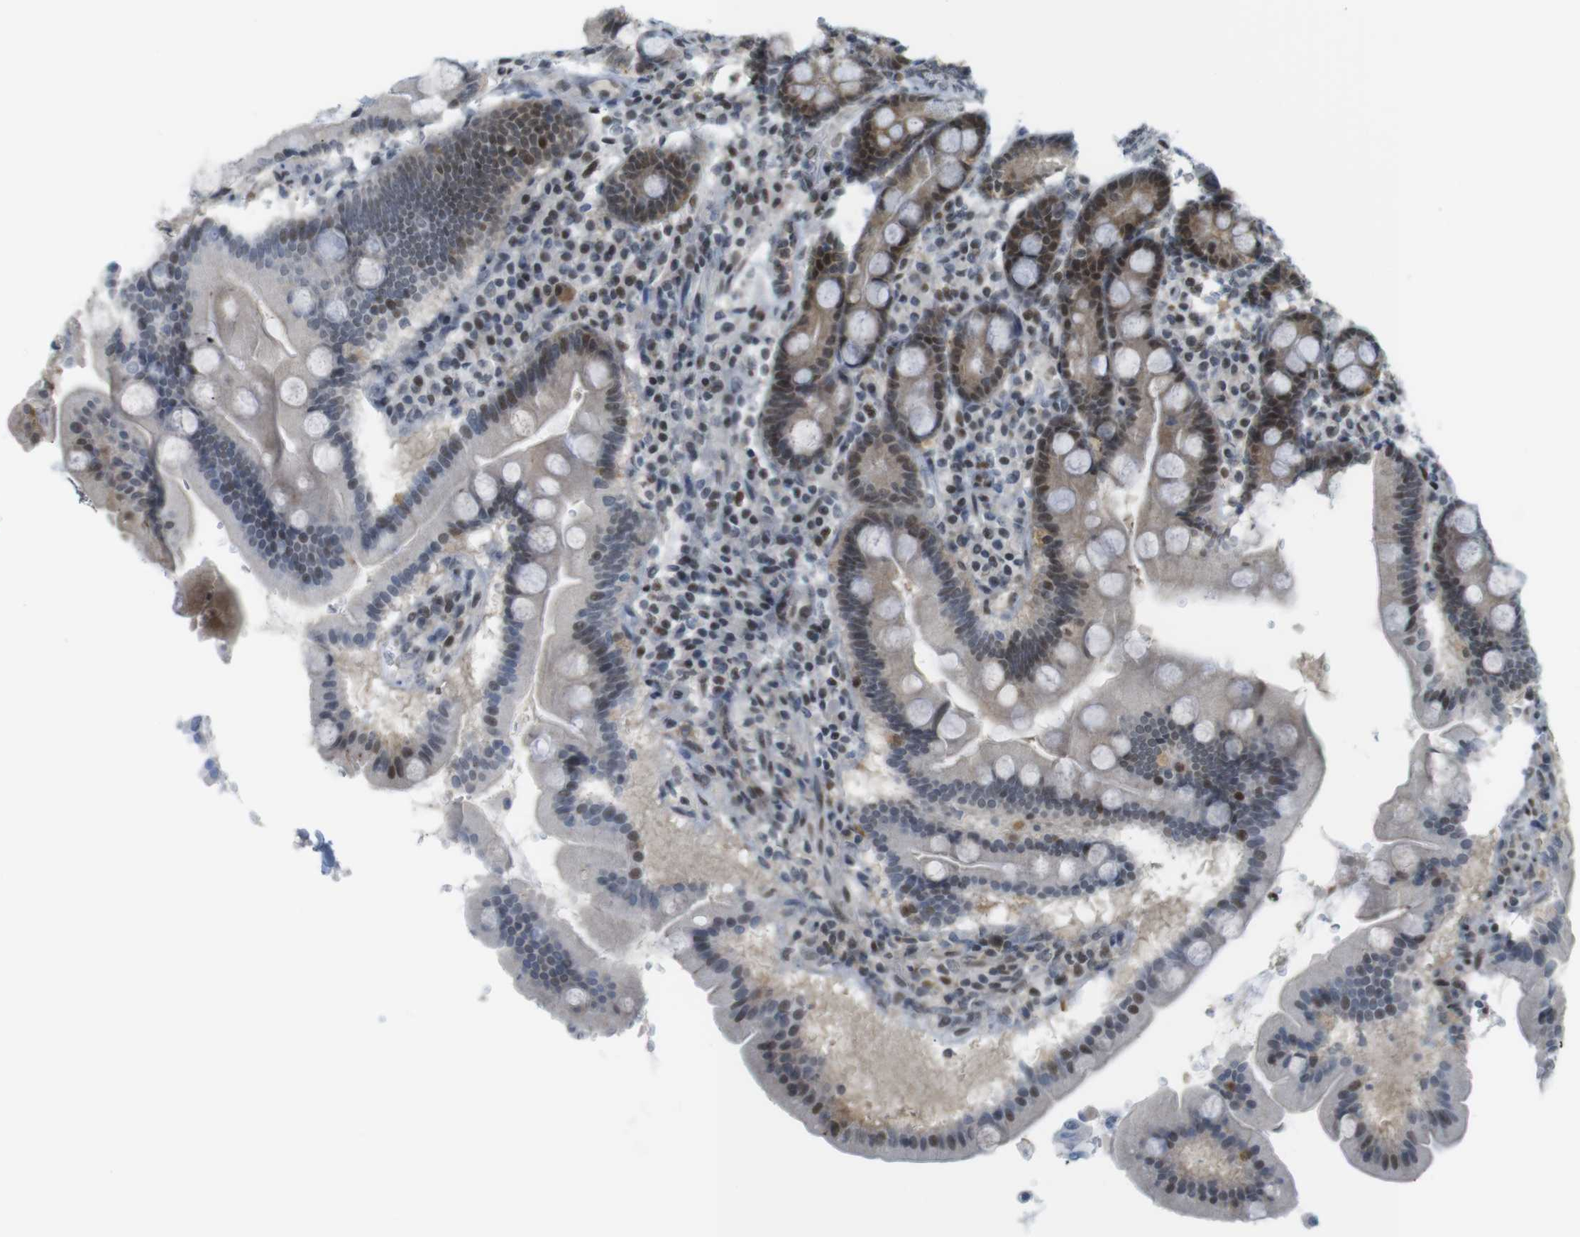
{"staining": {"intensity": "strong", "quantity": "25%-75%", "location": "cytoplasmic/membranous,nuclear"}, "tissue": "duodenum", "cell_type": "Glandular cells", "image_type": "normal", "snomed": [{"axis": "morphology", "description": "Normal tissue, NOS"}, {"axis": "topography", "description": "Duodenum"}], "caption": "Duodenum stained with DAB (3,3'-diaminobenzidine) immunohistochemistry (IHC) demonstrates high levels of strong cytoplasmic/membranous,nuclear staining in approximately 25%-75% of glandular cells. (DAB = brown stain, brightfield microscopy at high magnification).", "gene": "UBB", "patient": {"sex": "male", "age": 50}}